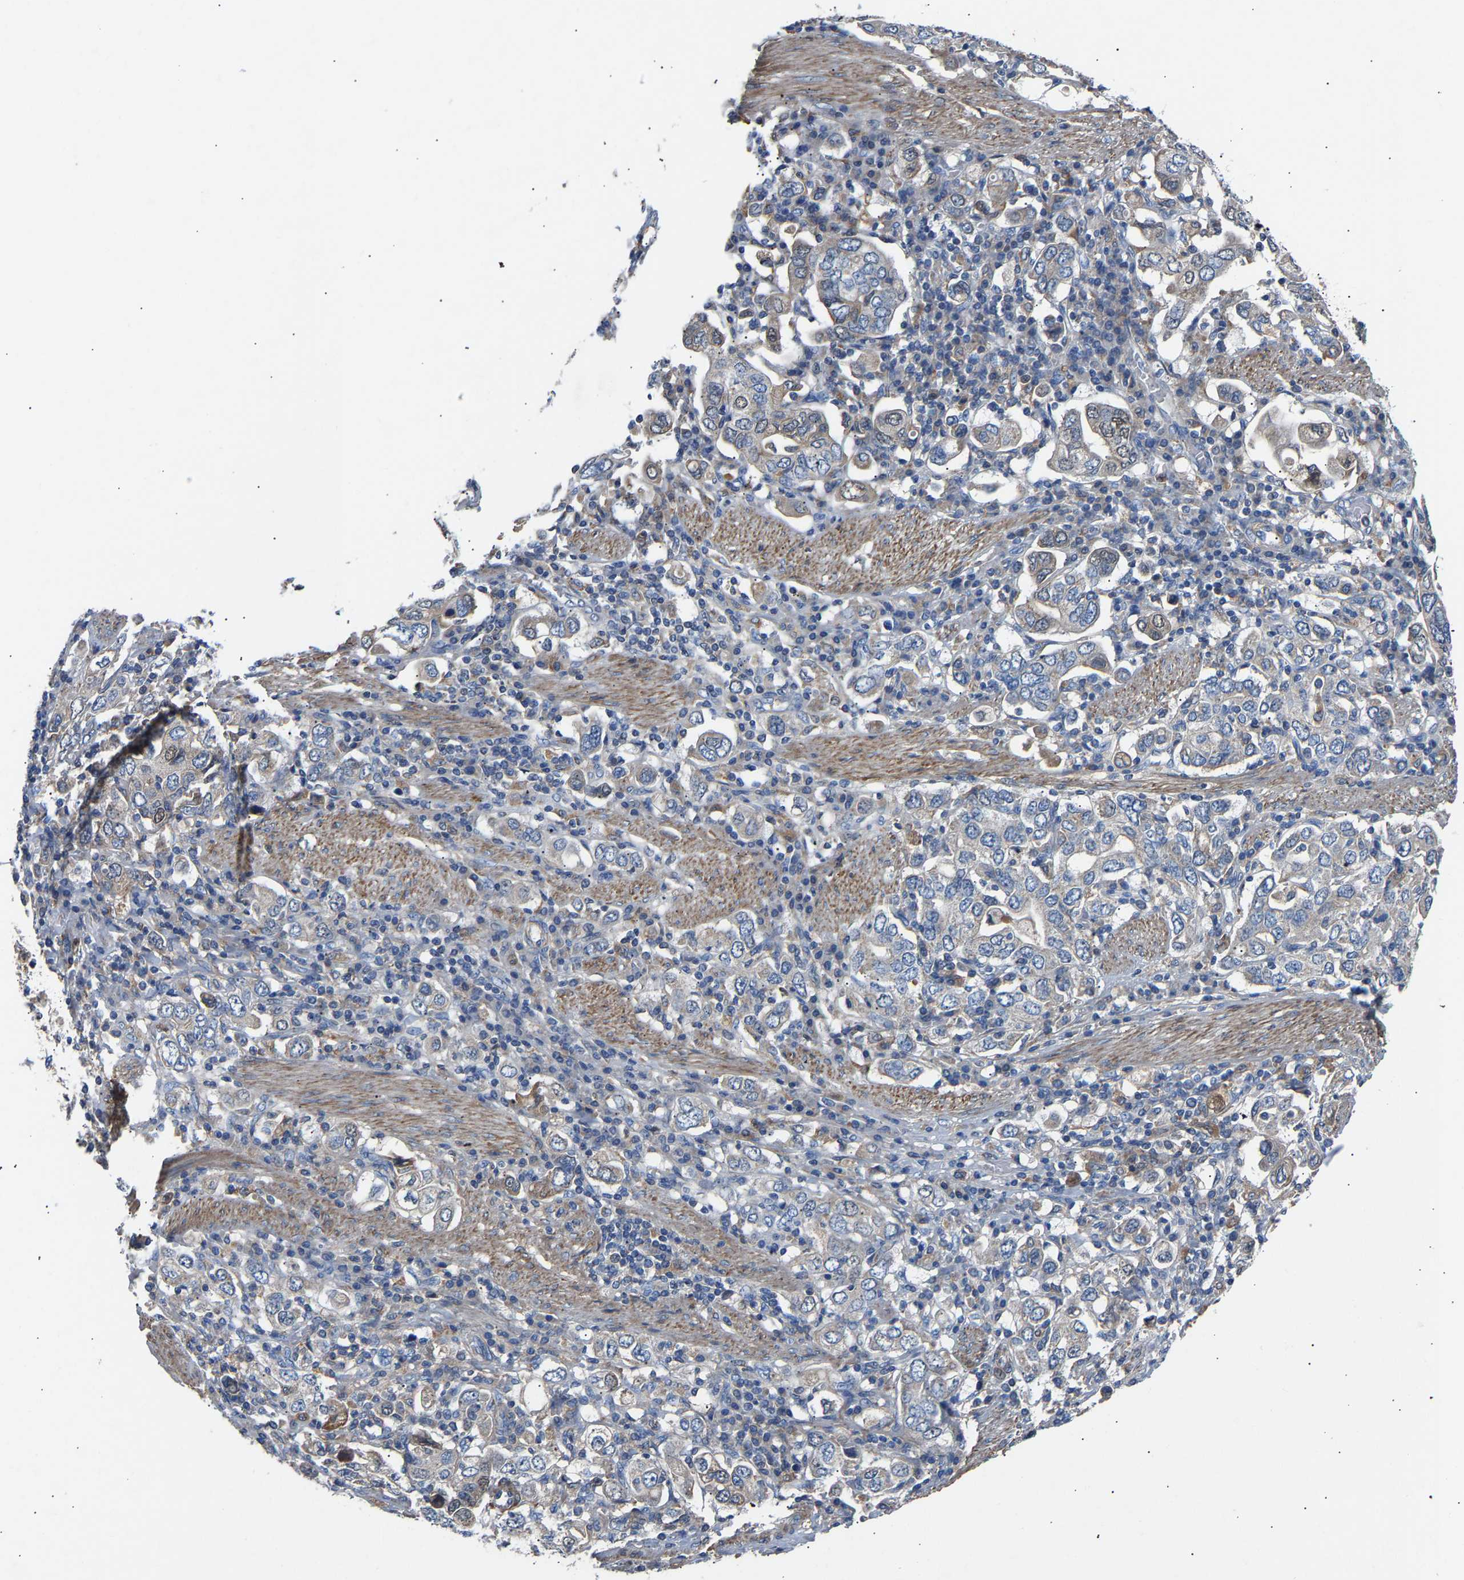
{"staining": {"intensity": "negative", "quantity": "none", "location": "none"}, "tissue": "stomach cancer", "cell_type": "Tumor cells", "image_type": "cancer", "snomed": [{"axis": "morphology", "description": "Adenocarcinoma, NOS"}, {"axis": "topography", "description": "Stomach, upper"}], "caption": "Immunohistochemistry (IHC) image of neoplastic tissue: human stomach cancer (adenocarcinoma) stained with DAB exhibits no significant protein expression in tumor cells.", "gene": "CCDC171", "patient": {"sex": "male", "age": 62}}